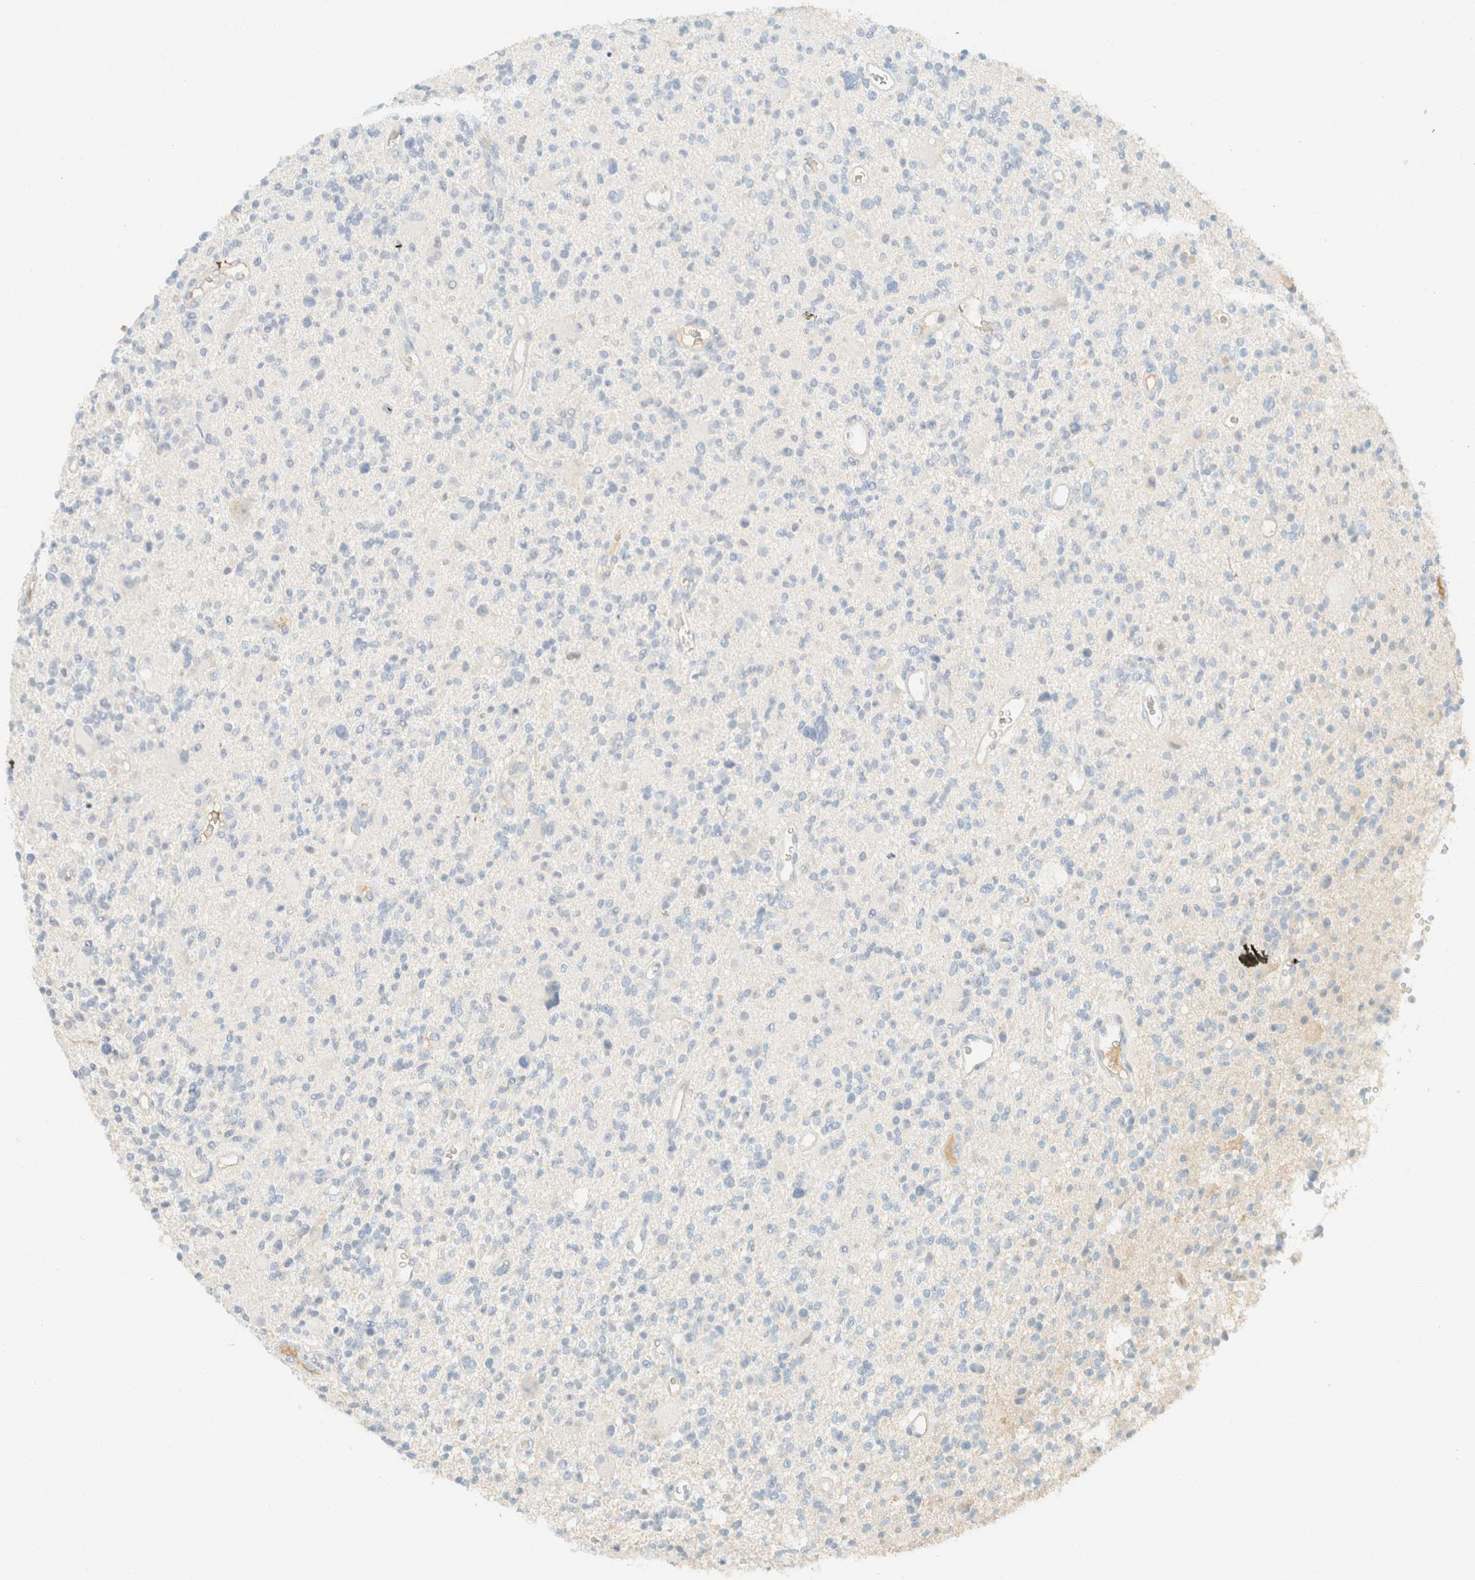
{"staining": {"intensity": "negative", "quantity": "none", "location": "none"}, "tissue": "glioma", "cell_type": "Tumor cells", "image_type": "cancer", "snomed": [{"axis": "morphology", "description": "Glioma, malignant, High grade"}, {"axis": "topography", "description": "Brain"}], "caption": "High power microscopy image of an immunohistochemistry (IHC) histopathology image of glioma, revealing no significant staining in tumor cells.", "gene": "GPA33", "patient": {"sex": "male", "age": 48}}